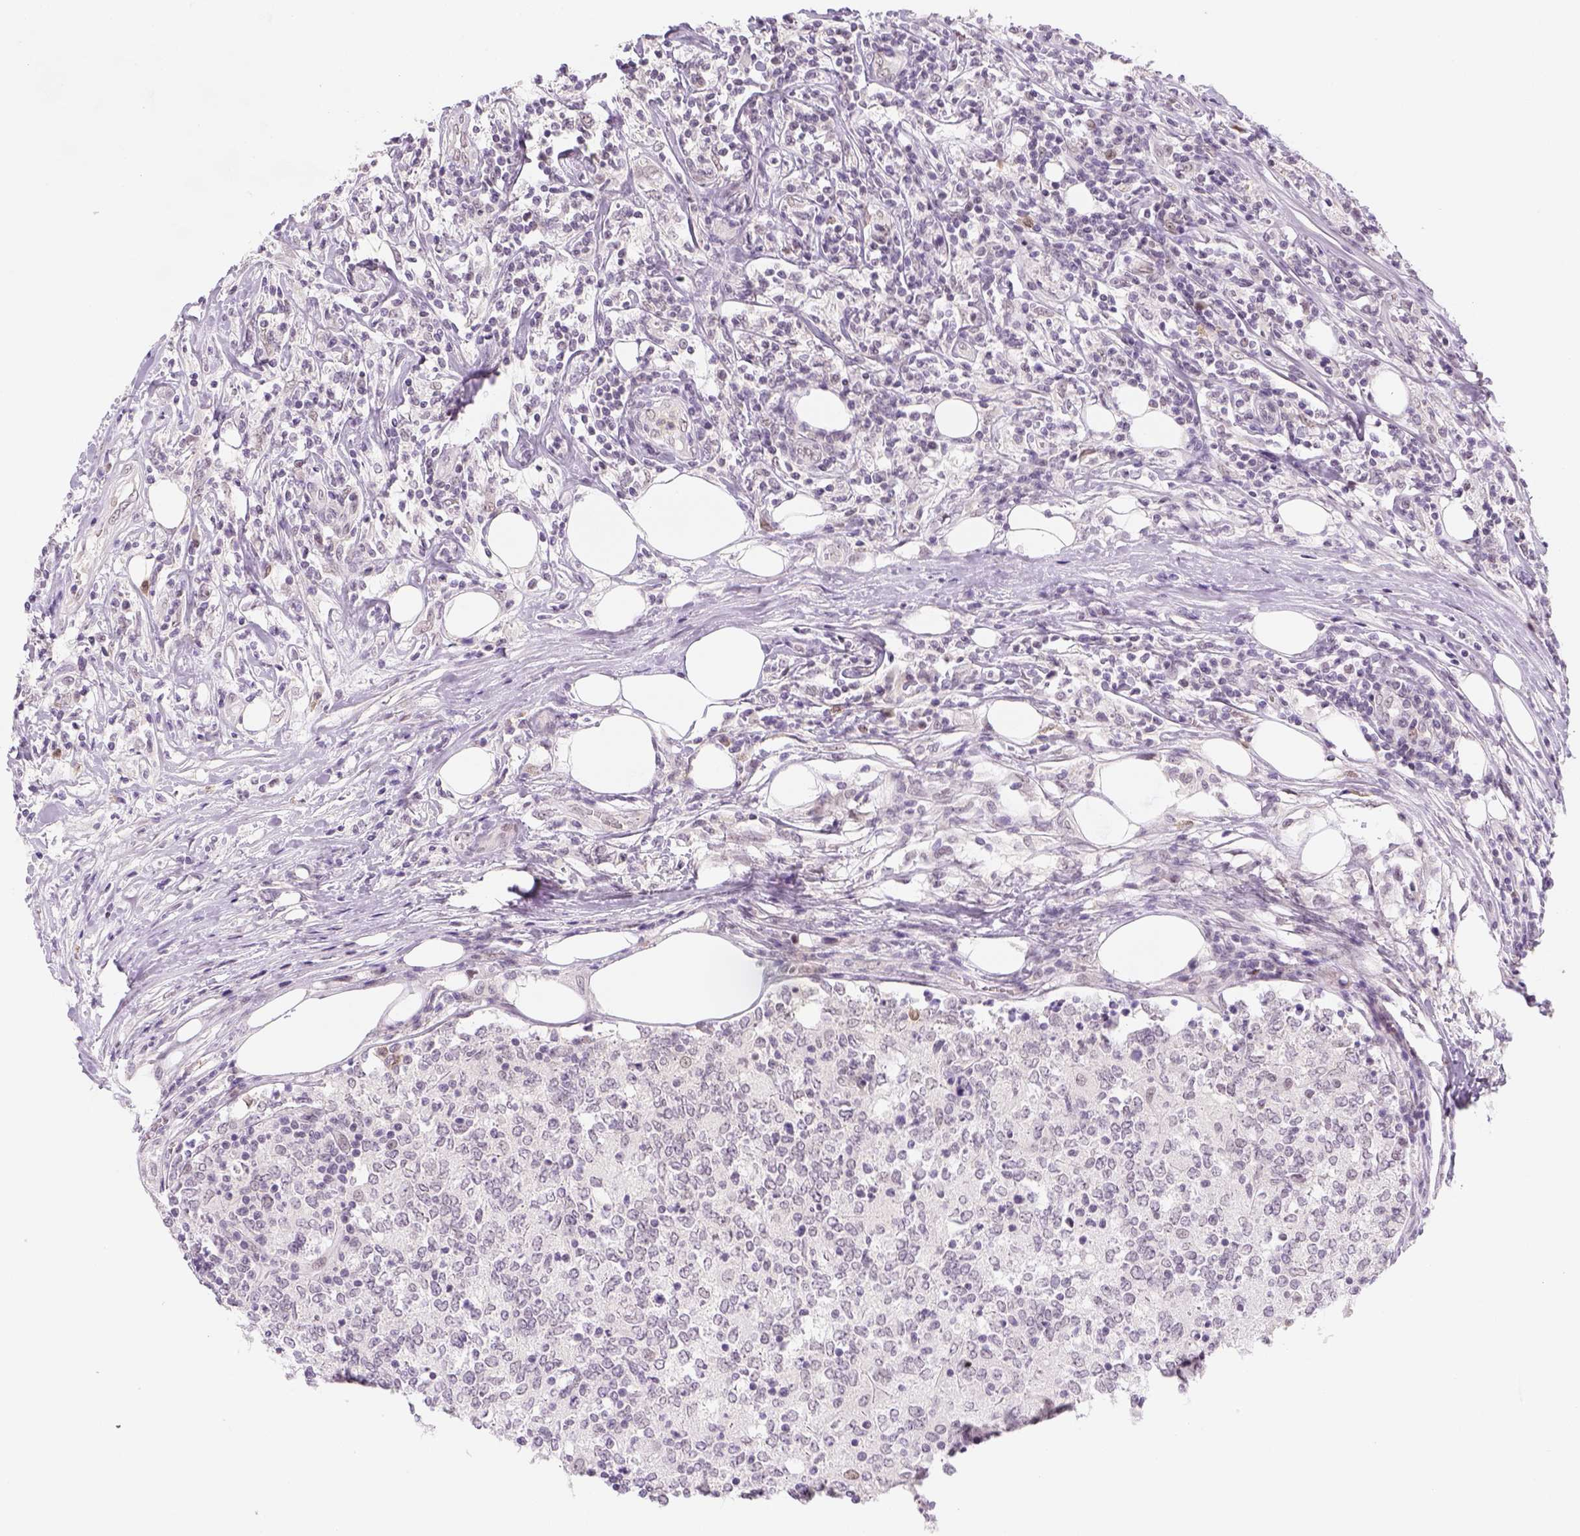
{"staining": {"intensity": "negative", "quantity": "none", "location": "none"}, "tissue": "lymphoma", "cell_type": "Tumor cells", "image_type": "cancer", "snomed": [{"axis": "morphology", "description": "Malignant lymphoma, non-Hodgkin's type, High grade"}, {"axis": "topography", "description": "Lymph node"}], "caption": "Tumor cells show no significant protein staining in lymphoma.", "gene": "MAGEB3", "patient": {"sex": "female", "age": 84}}